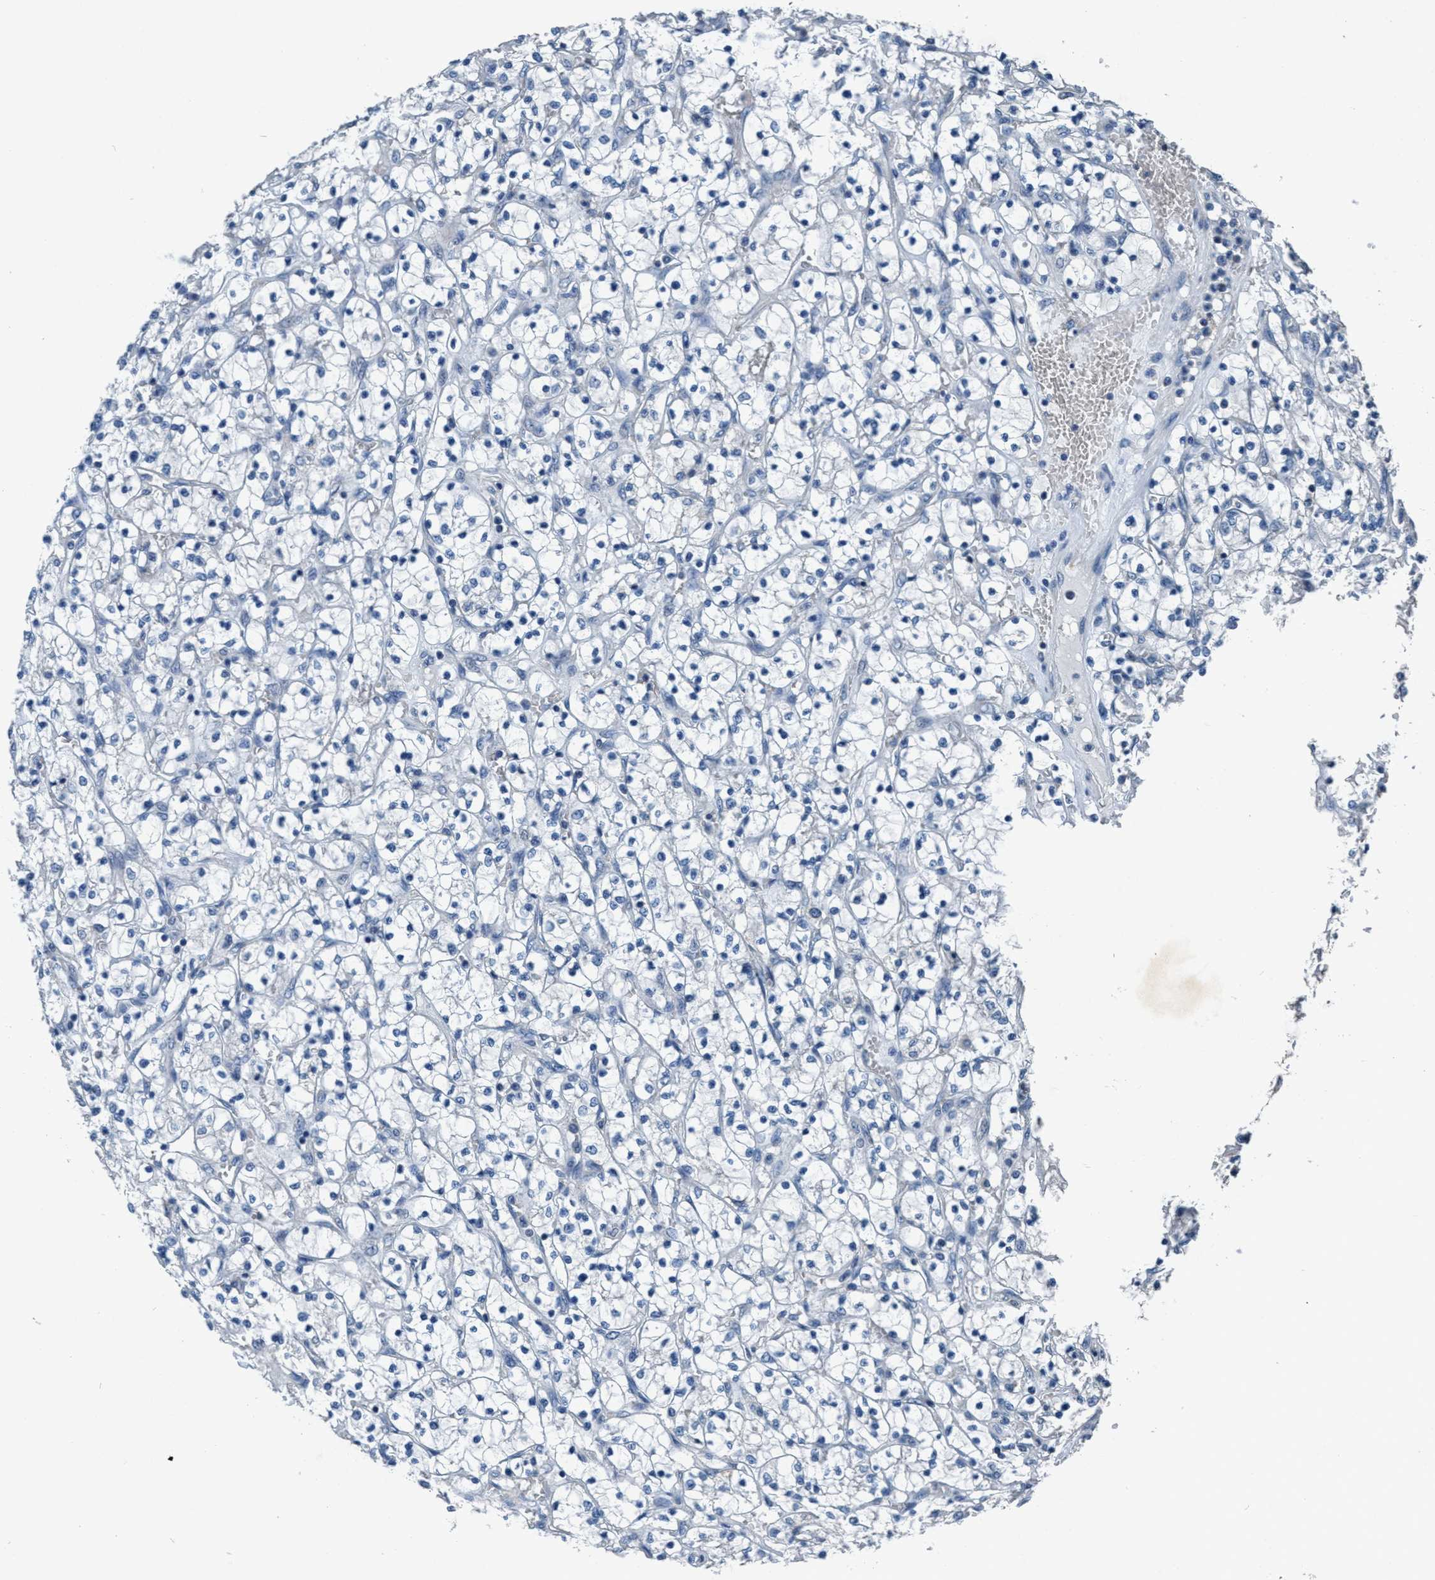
{"staining": {"intensity": "negative", "quantity": "none", "location": "none"}, "tissue": "renal cancer", "cell_type": "Tumor cells", "image_type": "cancer", "snomed": [{"axis": "morphology", "description": "Adenocarcinoma, NOS"}, {"axis": "topography", "description": "Kidney"}], "caption": "Image shows no significant protein staining in tumor cells of adenocarcinoma (renal).", "gene": "ANKFN1", "patient": {"sex": "female", "age": 69}}